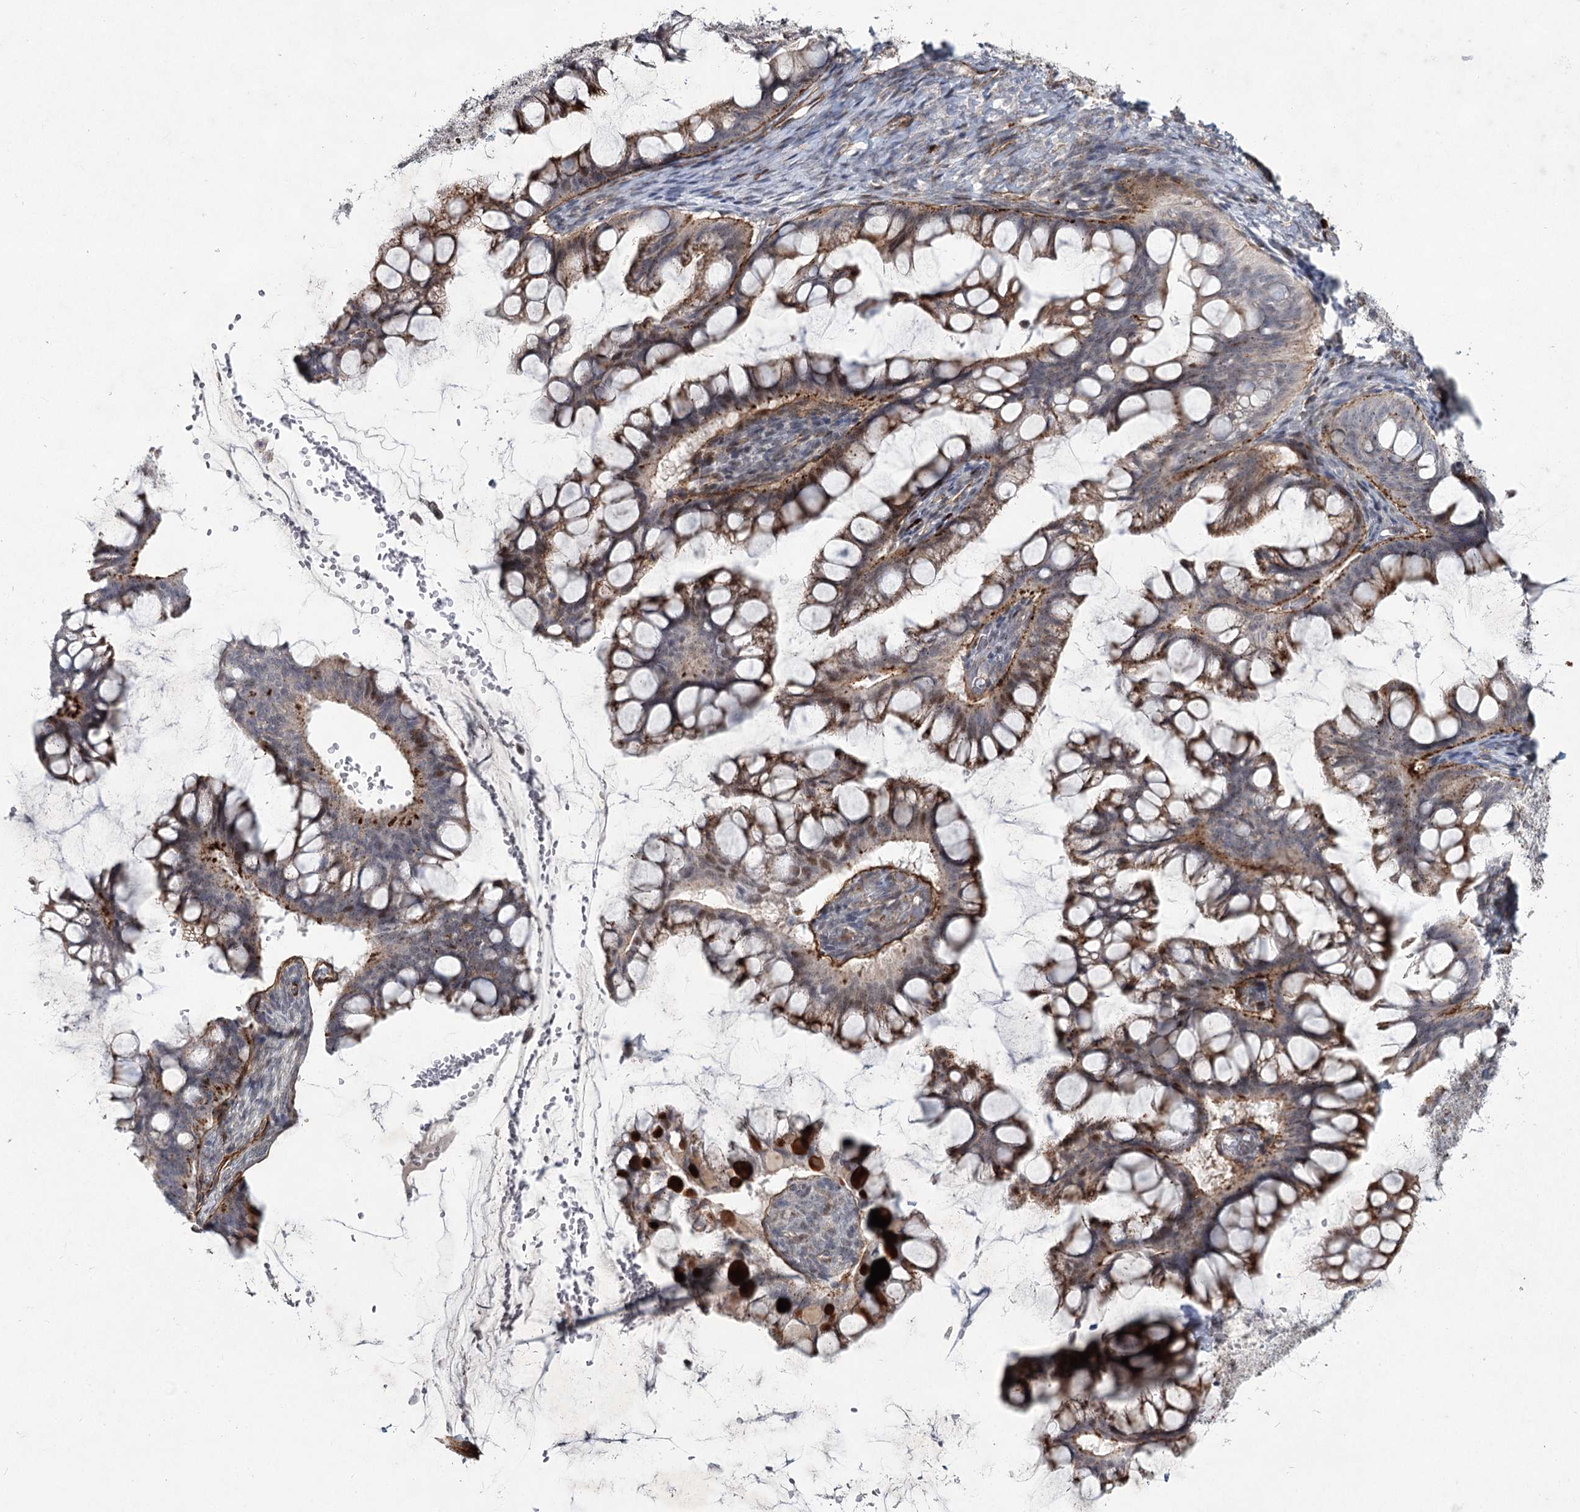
{"staining": {"intensity": "moderate", "quantity": ">75%", "location": "cytoplasmic/membranous"}, "tissue": "ovarian cancer", "cell_type": "Tumor cells", "image_type": "cancer", "snomed": [{"axis": "morphology", "description": "Cystadenocarcinoma, mucinous, NOS"}, {"axis": "topography", "description": "Ovary"}], "caption": "A brown stain highlights moderate cytoplasmic/membranous staining of a protein in human mucinous cystadenocarcinoma (ovarian) tumor cells.", "gene": "ATL2", "patient": {"sex": "female", "age": 73}}